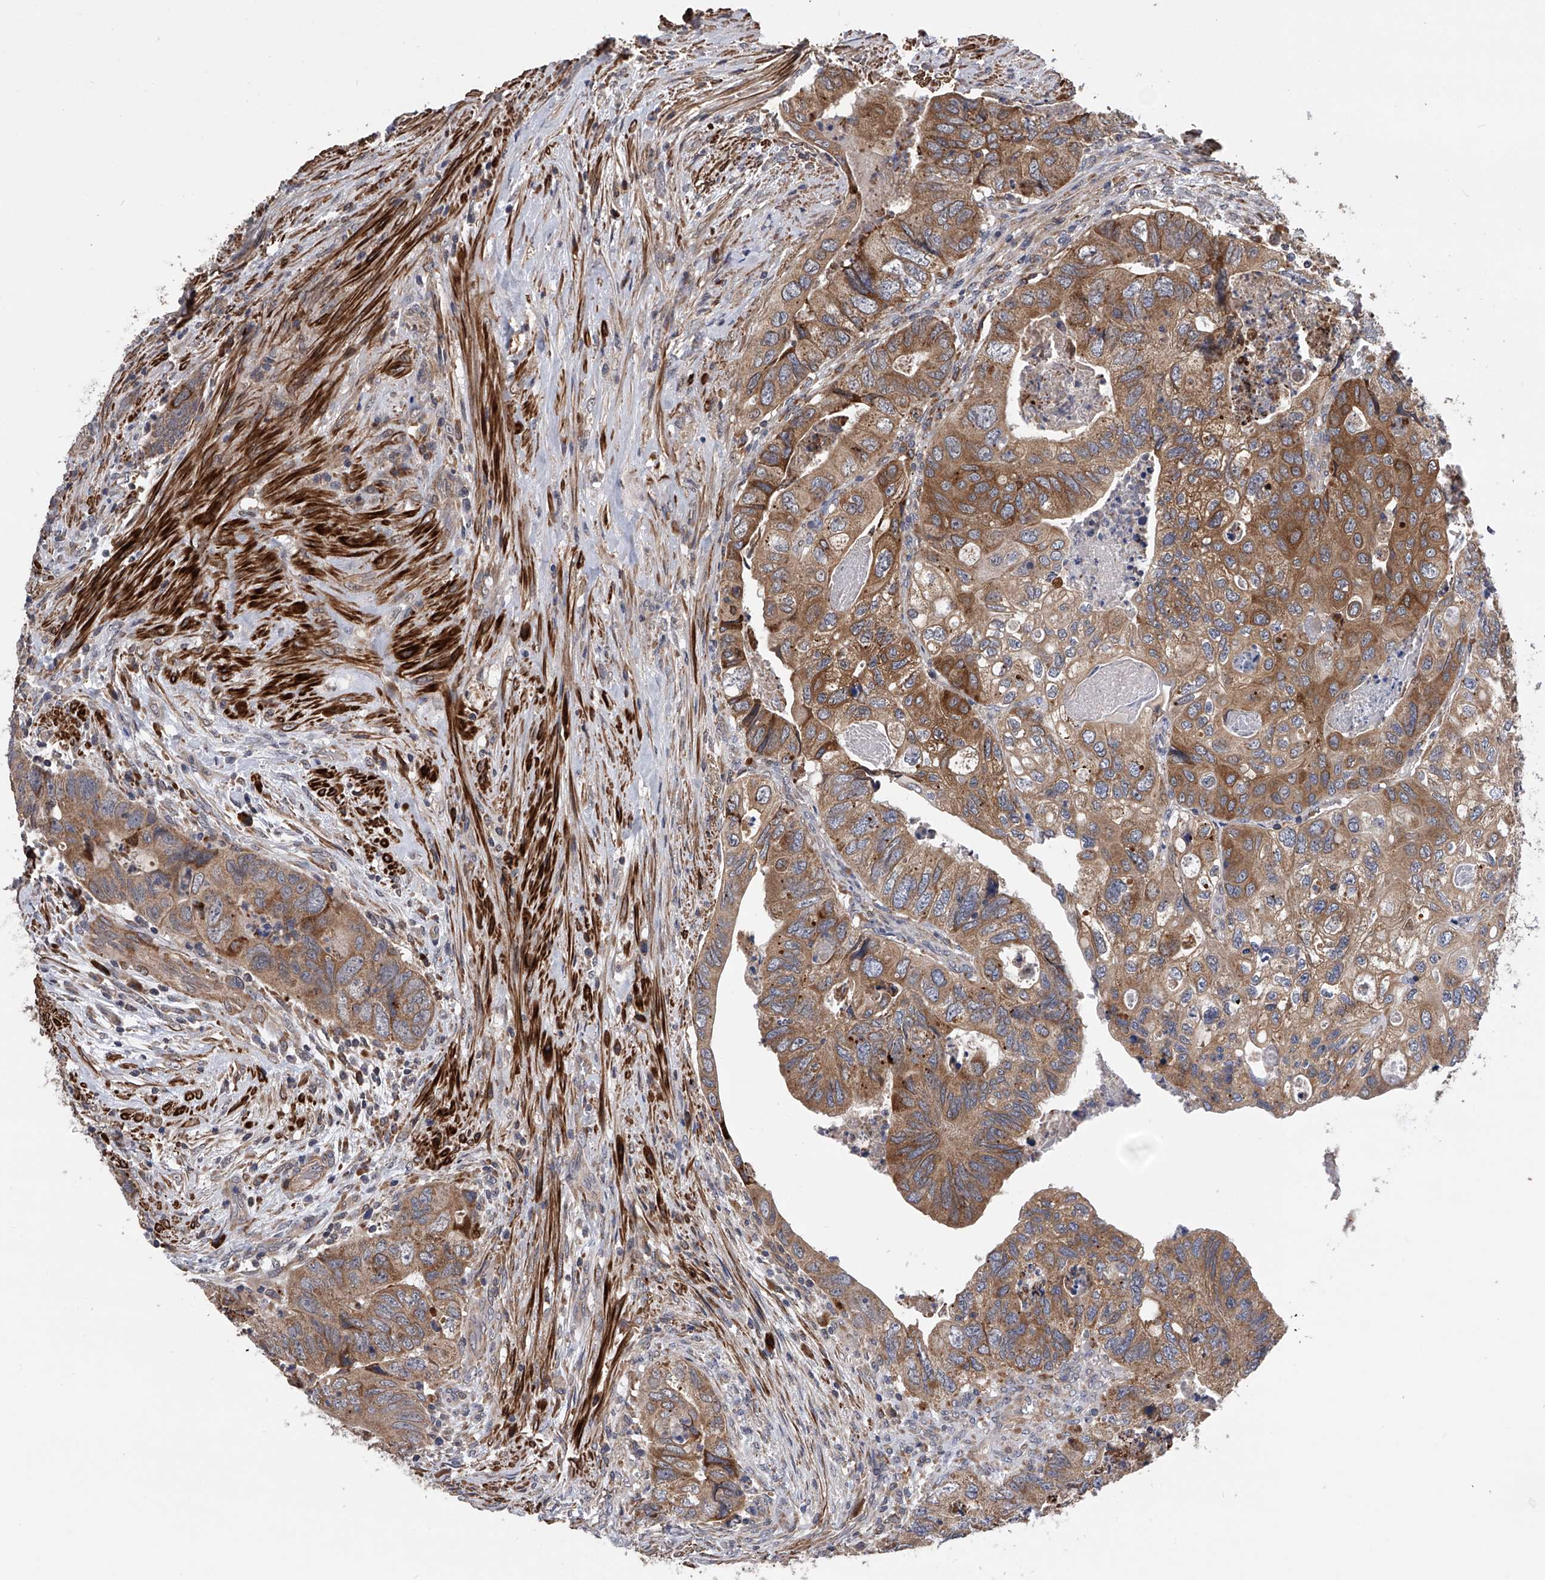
{"staining": {"intensity": "moderate", "quantity": ">75%", "location": "cytoplasmic/membranous"}, "tissue": "colorectal cancer", "cell_type": "Tumor cells", "image_type": "cancer", "snomed": [{"axis": "morphology", "description": "Adenocarcinoma, NOS"}, {"axis": "topography", "description": "Rectum"}], "caption": "A micrograph showing moderate cytoplasmic/membranous positivity in approximately >75% of tumor cells in colorectal adenocarcinoma, as visualized by brown immunohistochemical staining.", "gene": "SPOCK1", "patient": {"sex": "male", "age": 63}}